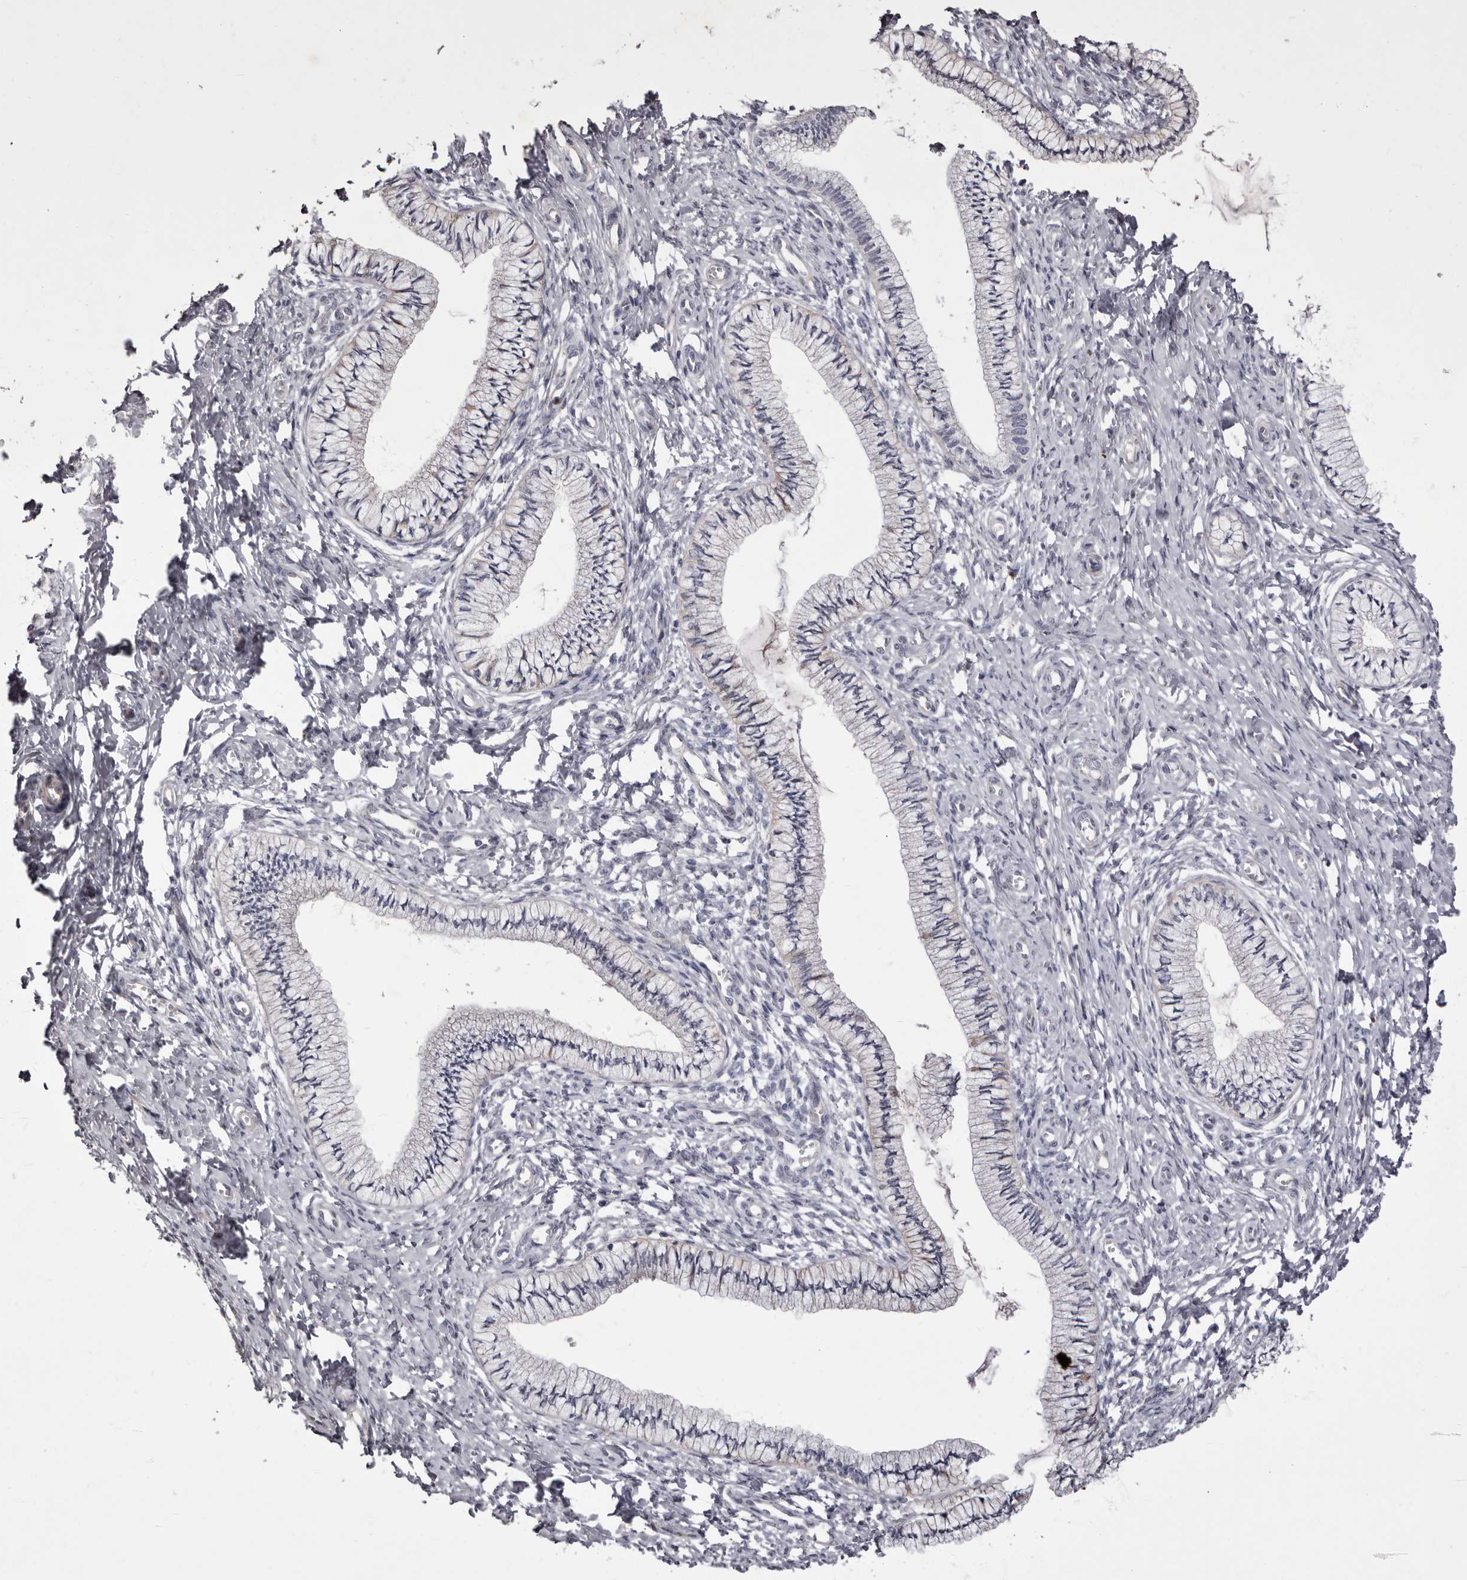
{"staining": {"intensity": "negative", "quantity": "none", "location": "none"}, "tissue": "cervix", "cell_type": "Glandular cells", "image_type": "normal", "snomed": [{"axis": "morphology", "description": "Normal tissue, NOS"}, {"axis": "topography", "description": "Cervix"}], "caption": "The micrograph shows no significant staining in glandular cells of cervix. The staining is performed using DAB brown chromogen with nuclei counter-stained in using hematoxylin.", "gene": "PEG10", "patient": {"sex": "female", "age": 36}}